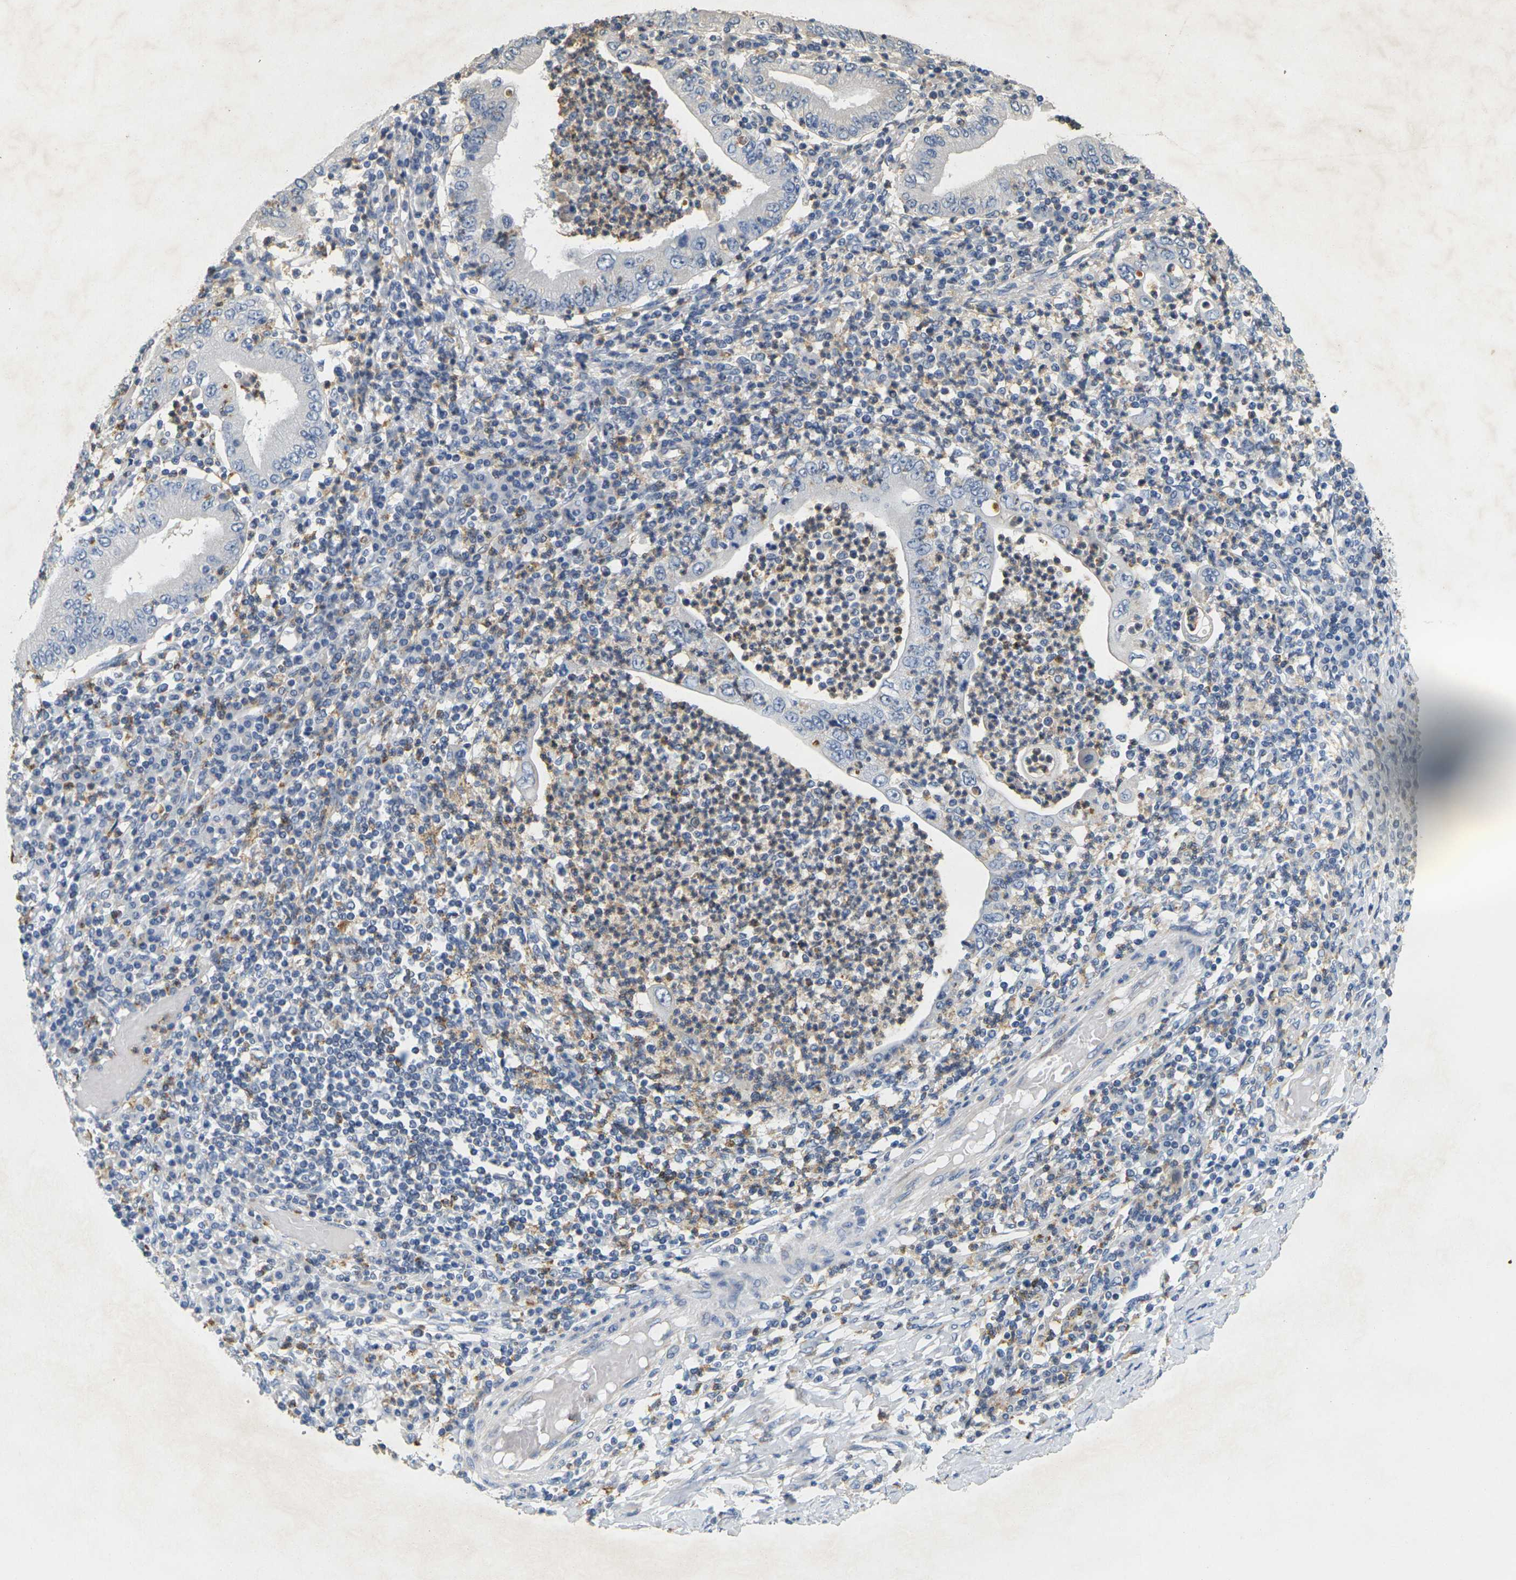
{"staining": {"intensity": "negative", "quantity": "none", "location": "none"}, "tissue": "stomach cancer", "cell_type": "Tumor cells", "image_type": "cancer", "snomed": [{"axis": "morphology", "description": "Normal tissue, NOS"}, {"axis": "morphology", "description": "Adenocarcinoma, NOS"}, {"axis": "topography", "description": "Esophagus"}, {"axis": "topography", "description": "Stomach, upper"}, {"axis": "topography", "description": "Peripheral nerve tissue"}], "caption": "Stomach cancer (adenocarcinoma) stained for a protein using IHC demonstrates no expression tumor cells.", "gene": "KLK5", "patient": {"sex": "male", "age": 62}}